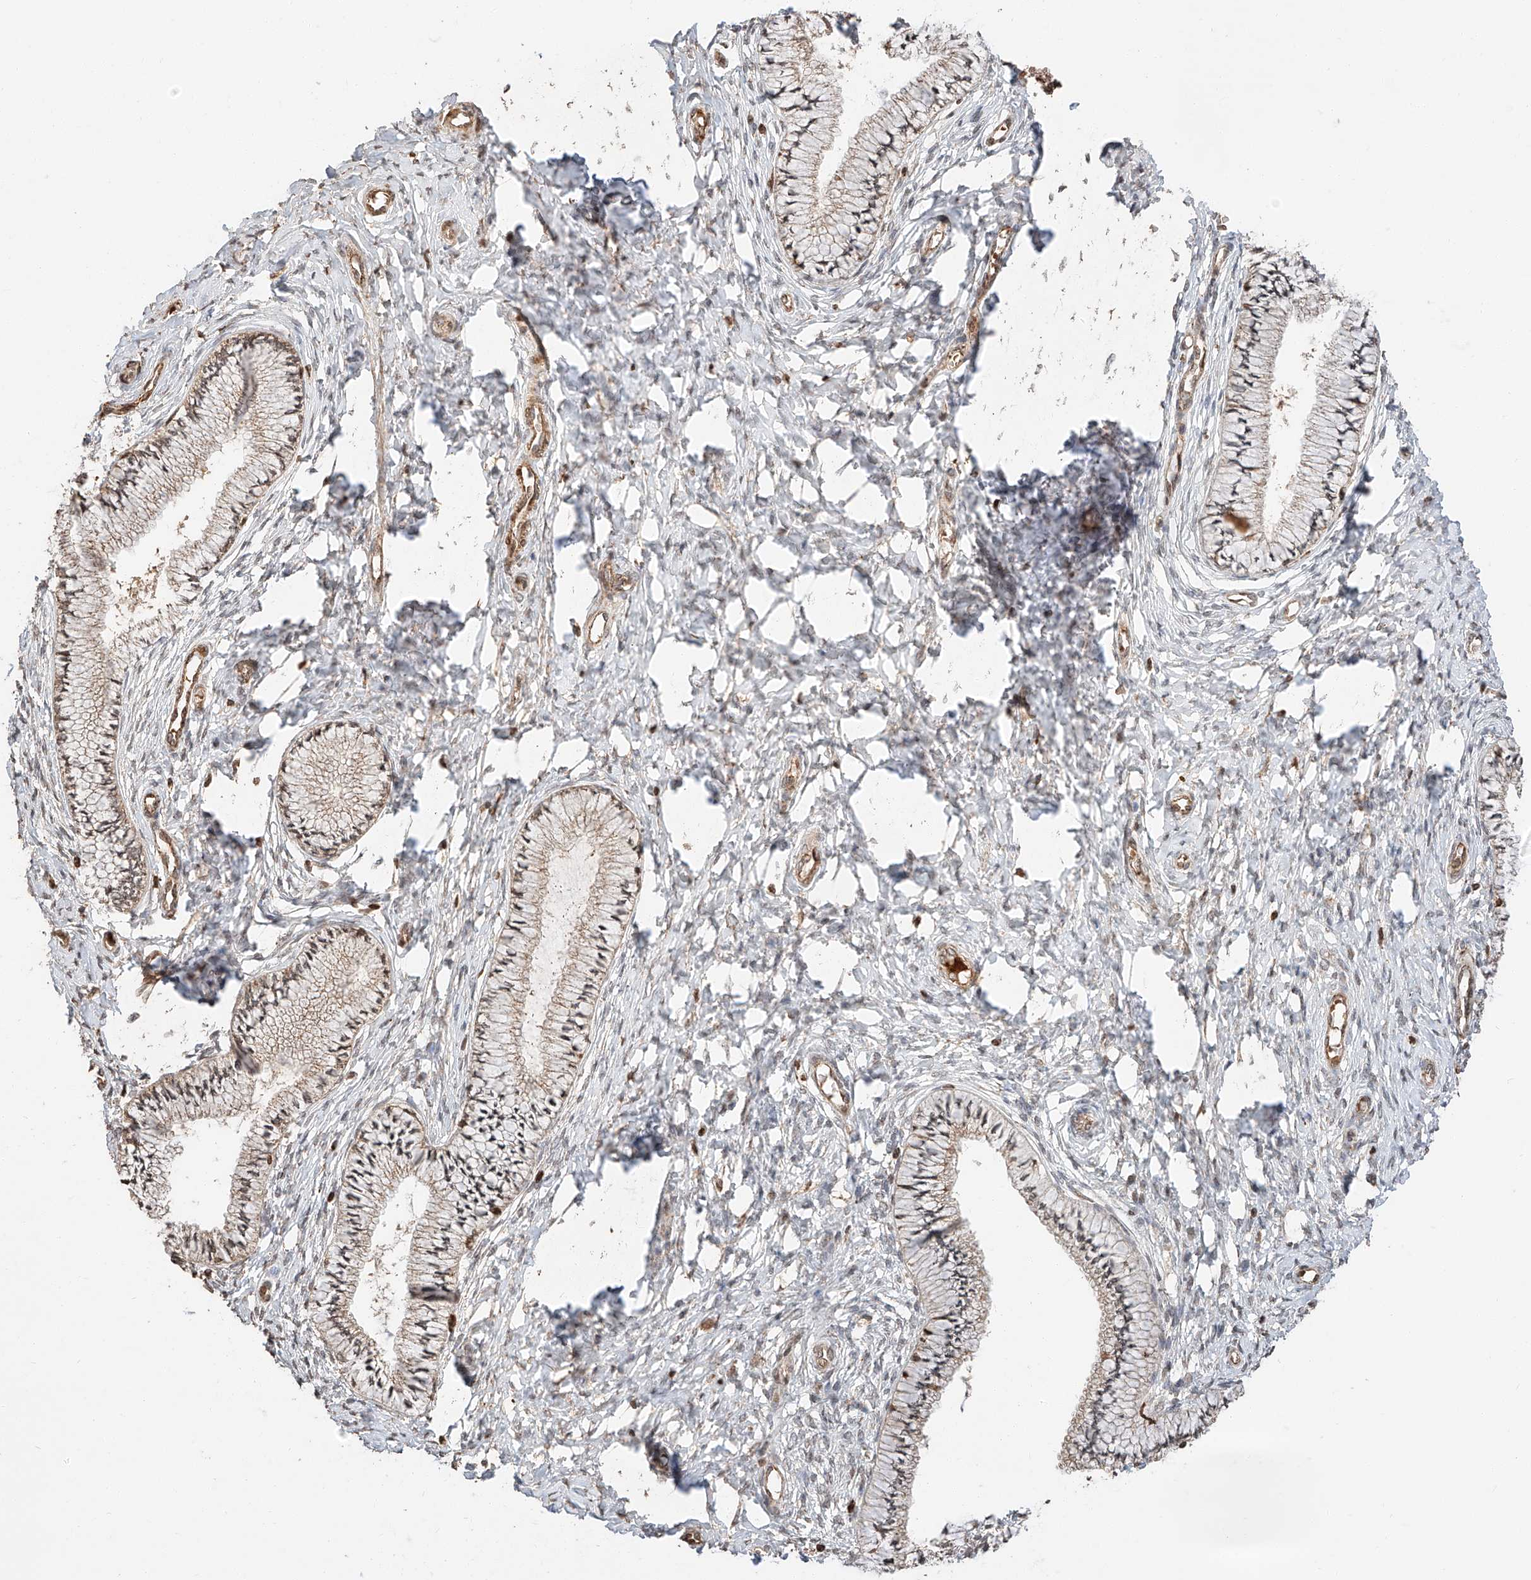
{"staining": {"intensity": "moderate", "quantity": "25%-75%", "location": "cytoplasmic/membranous"}, "tissue": "cervix", "cell_type": "Glandular cells", "image_type": "normal", "snomed": [{"axis": "morphology", "description": "Normal tissue, NOS"}, {"axis": "topography", "description": "Cervix"}], "caption": "IHC of benign cervix displays medium levels of moderate cytoplasmic/membranous expression in about 25%-75% of glandular cells.", "gene": "ARHGAP33", "patient": {"sex": "female", "age": 36}}